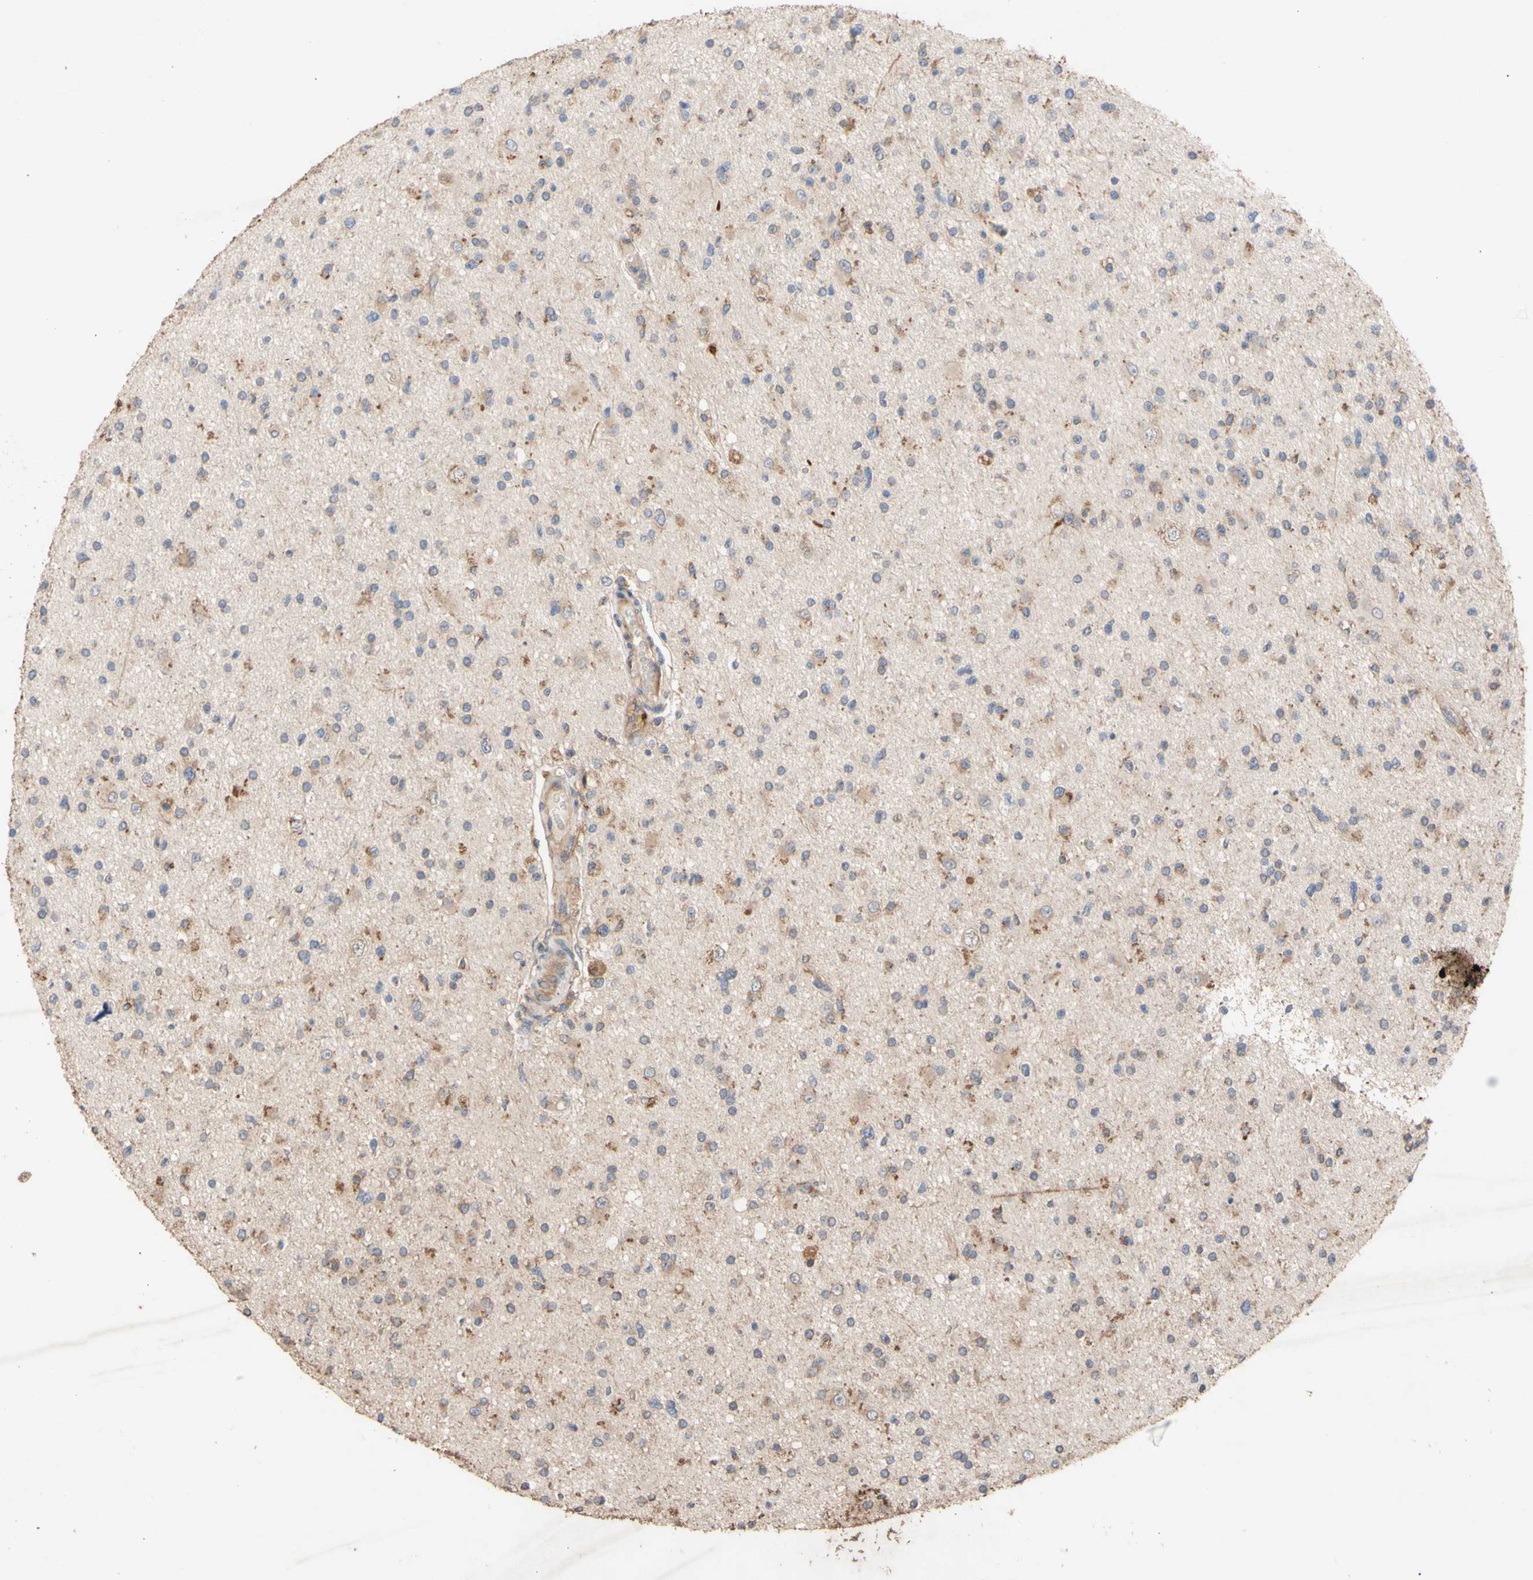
{"staining": {"intensity": "weak", "quantity": "25%-75%", "location": "cytoplasmic/membranous"}, "tissue": "glioma", "cell_type": "Tumor cells", "image_type": "cancer", "snomed": [{"axis": "morphology", "description": "Glioma, malignant, High grade"}, {"axis": "topography", "description": "Brain"}], "caption": "Weak cytoplasmic/membranous positivity for a protein is seen in about 25%-75% of tumor cells of malignant high-grade glioma using immunohistochemistry.", "gene": "EIF2S3", "patient": {"sex": "male", "age": 33}}